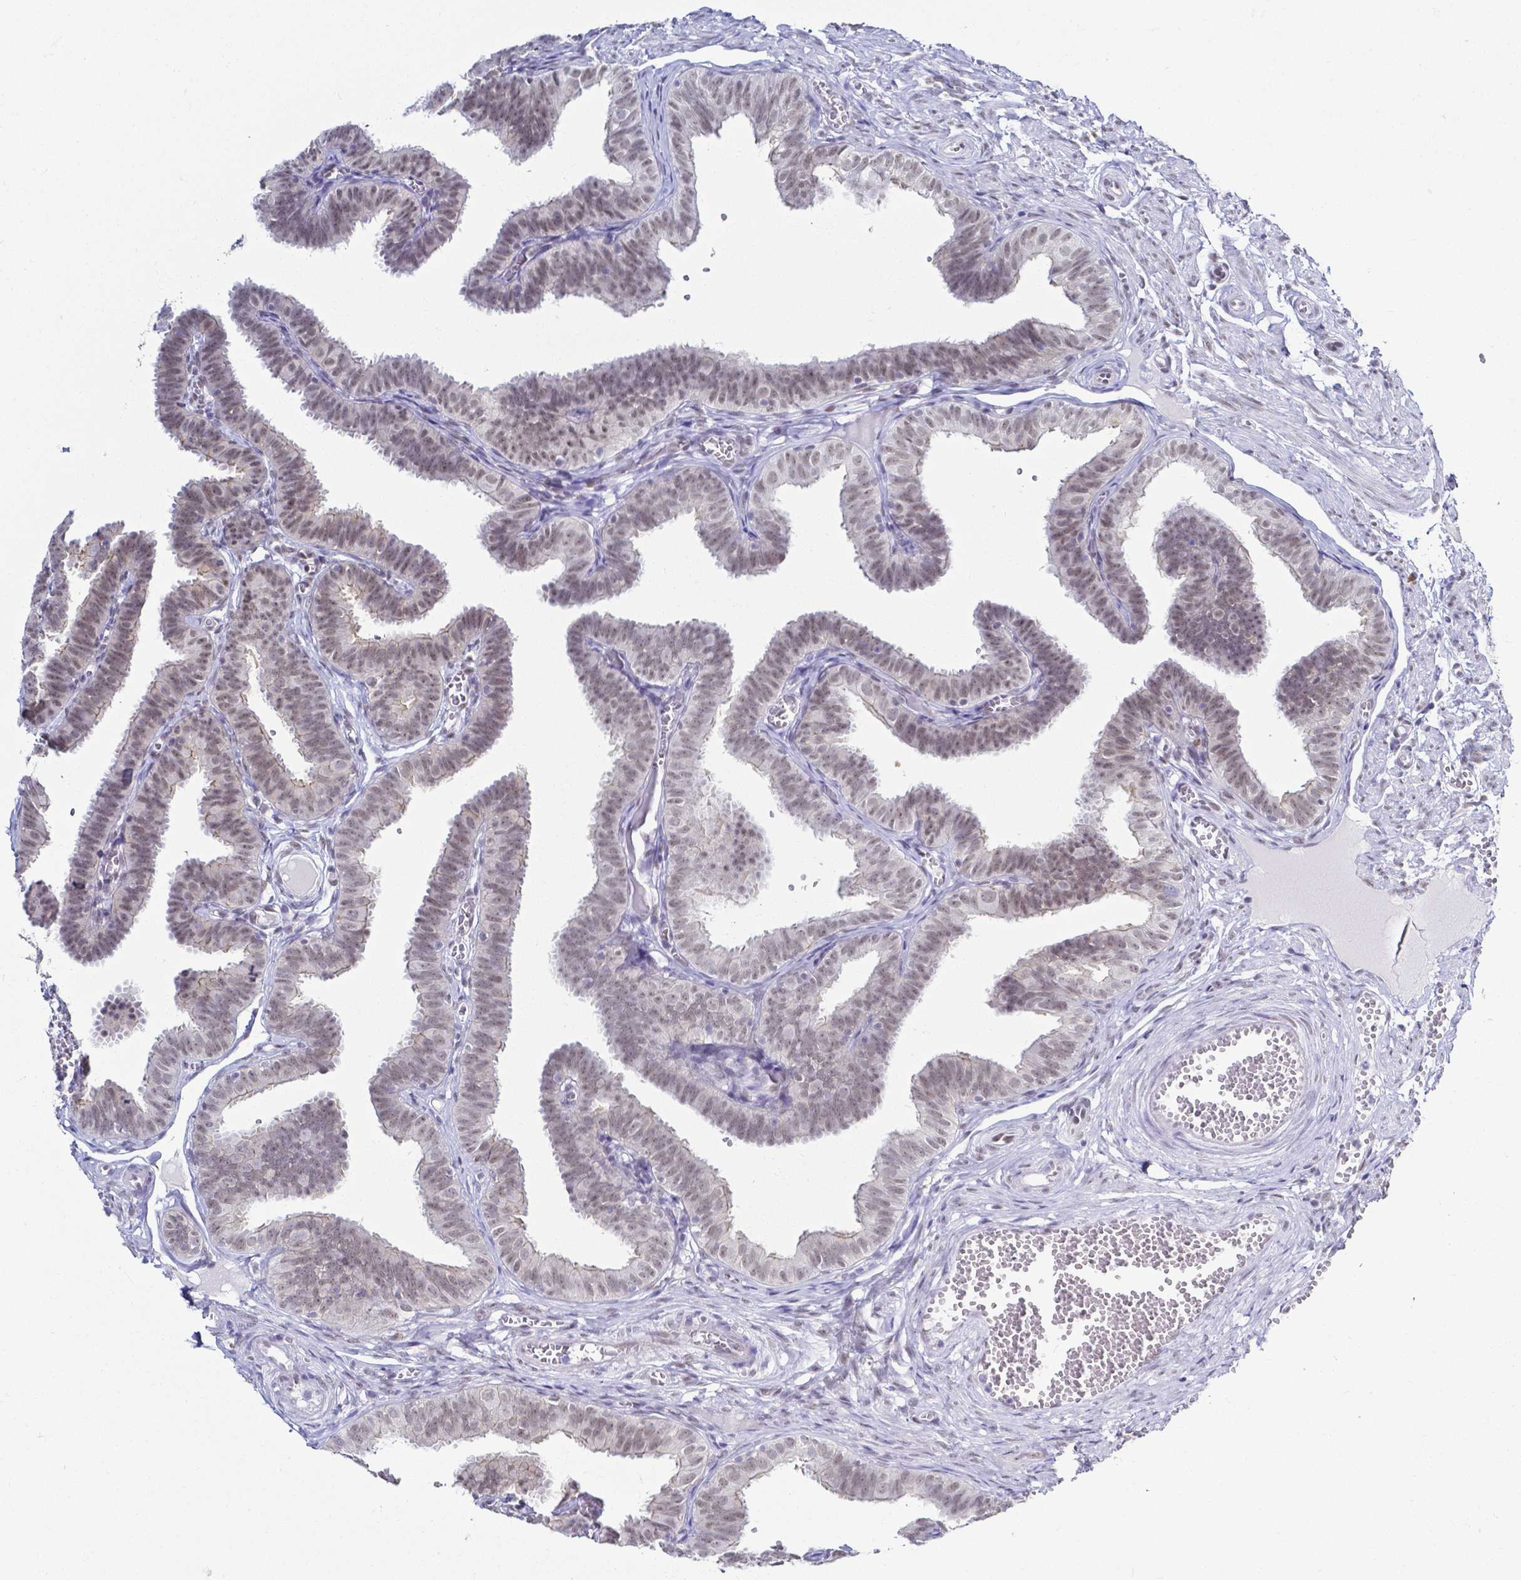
{"staining": {"intensity": "weak", "quantity": "25%-75%", "location": "nuclear"}, "tissue": "fallopian tube", "cell_type": "Glandular cells", "image_type": "normal", "snomed": [{"axis": "morphology", "description": "Normal tissue, NOS"}, {"axis": "topography", "description": "Fallopian tube"}], "caption": "Protein staining displays weak nuclear positivity in about 25%-75% of glandular cells in benign fallopian tube.", "gene": "FAM83G", "patient": {"sex": "female", "age": 25}}